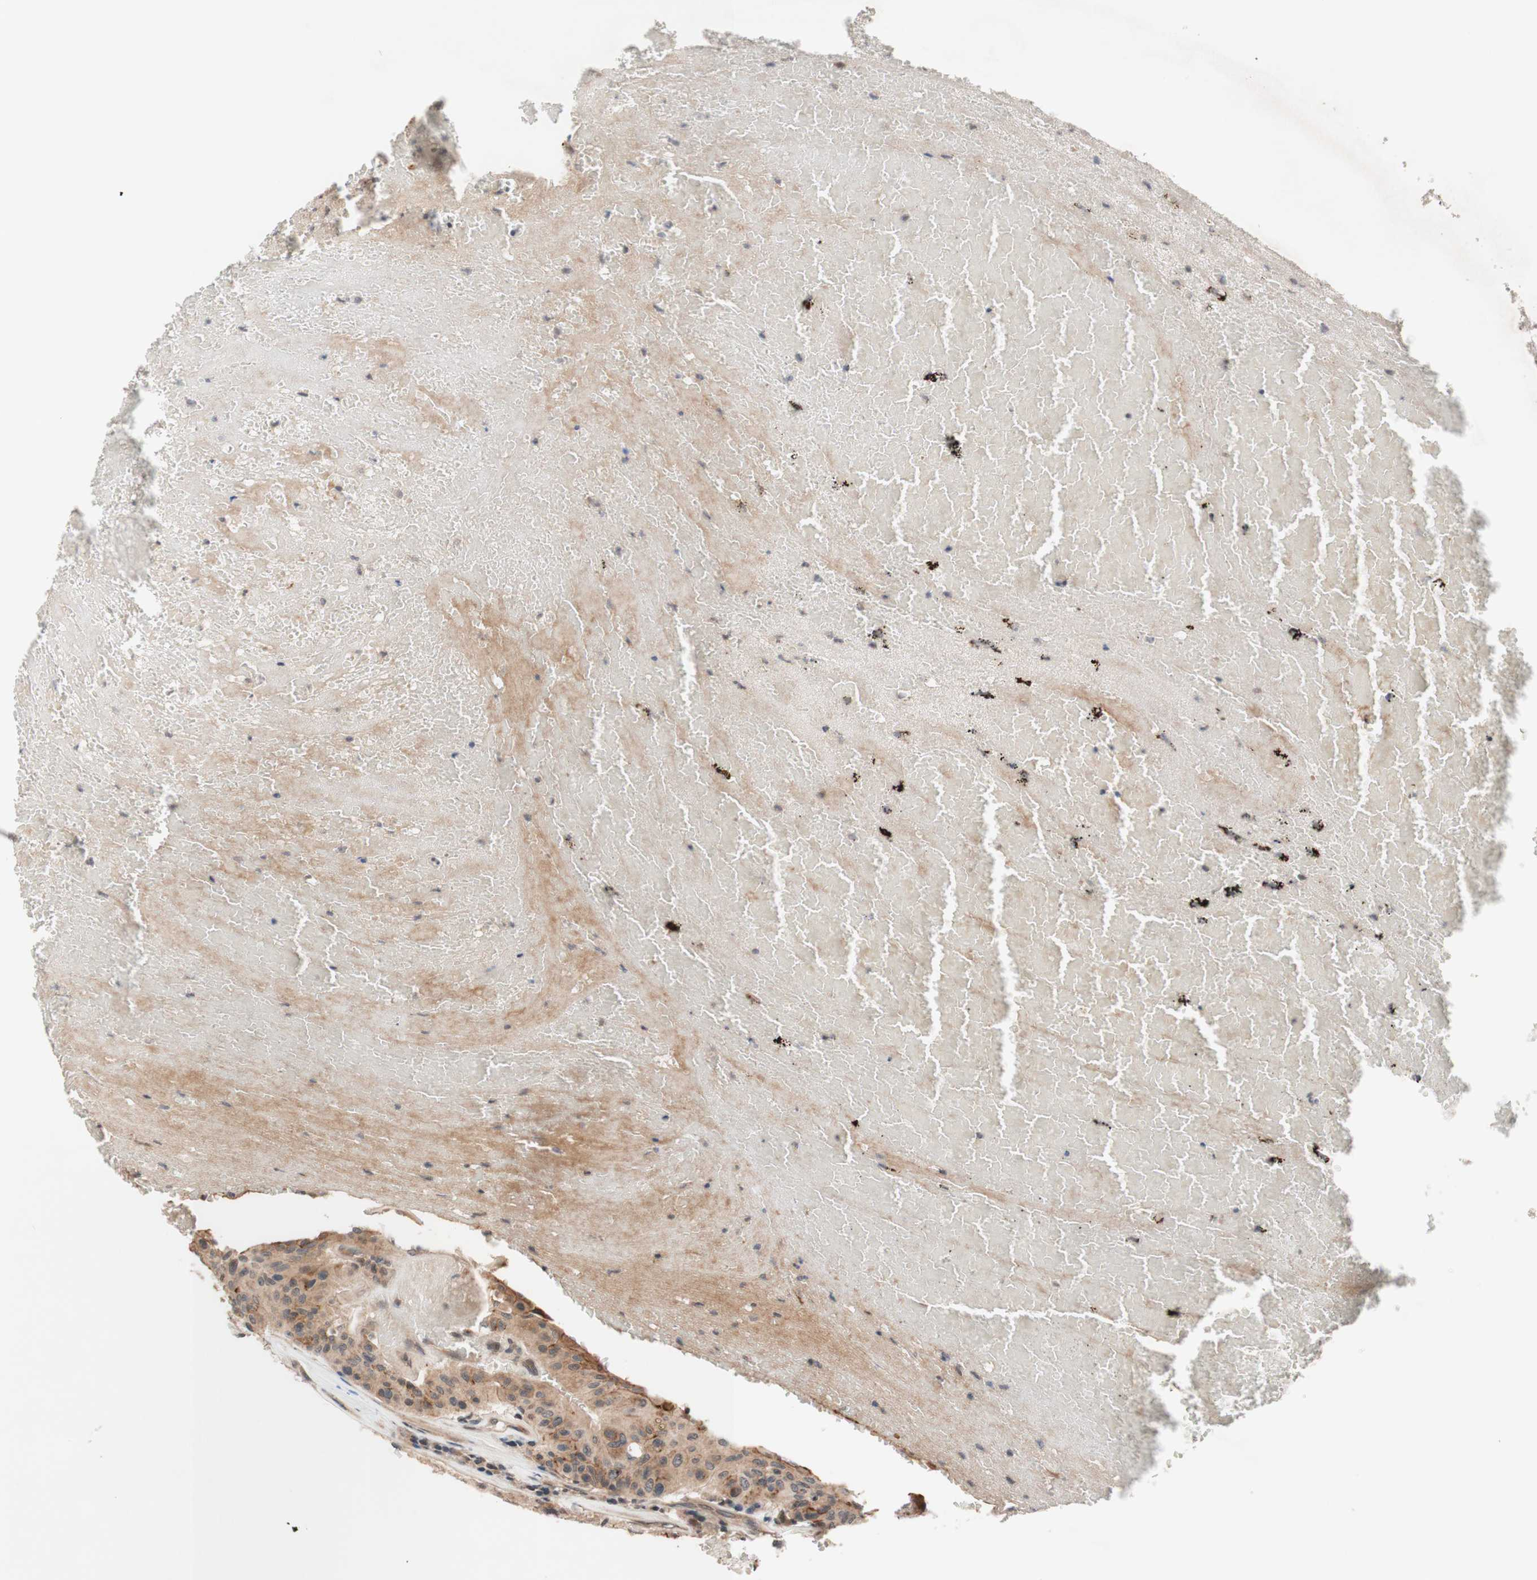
{"staining": {"intensity": "moderate", "quantity": ">75%", "location": "cytoplasmic/membranous"}, "tissue": "urothelial cancer", "cell_type": "Tumor cells", "image_type": "cancer", "snomed": [{"axis": "morphology", "description": "Urothelial carcinoma, High grade"}, {"axis": "topography", "description": "Urinary bladder"}], "caption": "Moderate cytoplasmic/membranous protein staining is identified in about >75% of tumor cells in urothelial cancer.", "gene": "CD55", "patient": {"sex": "male", "age": 66}}